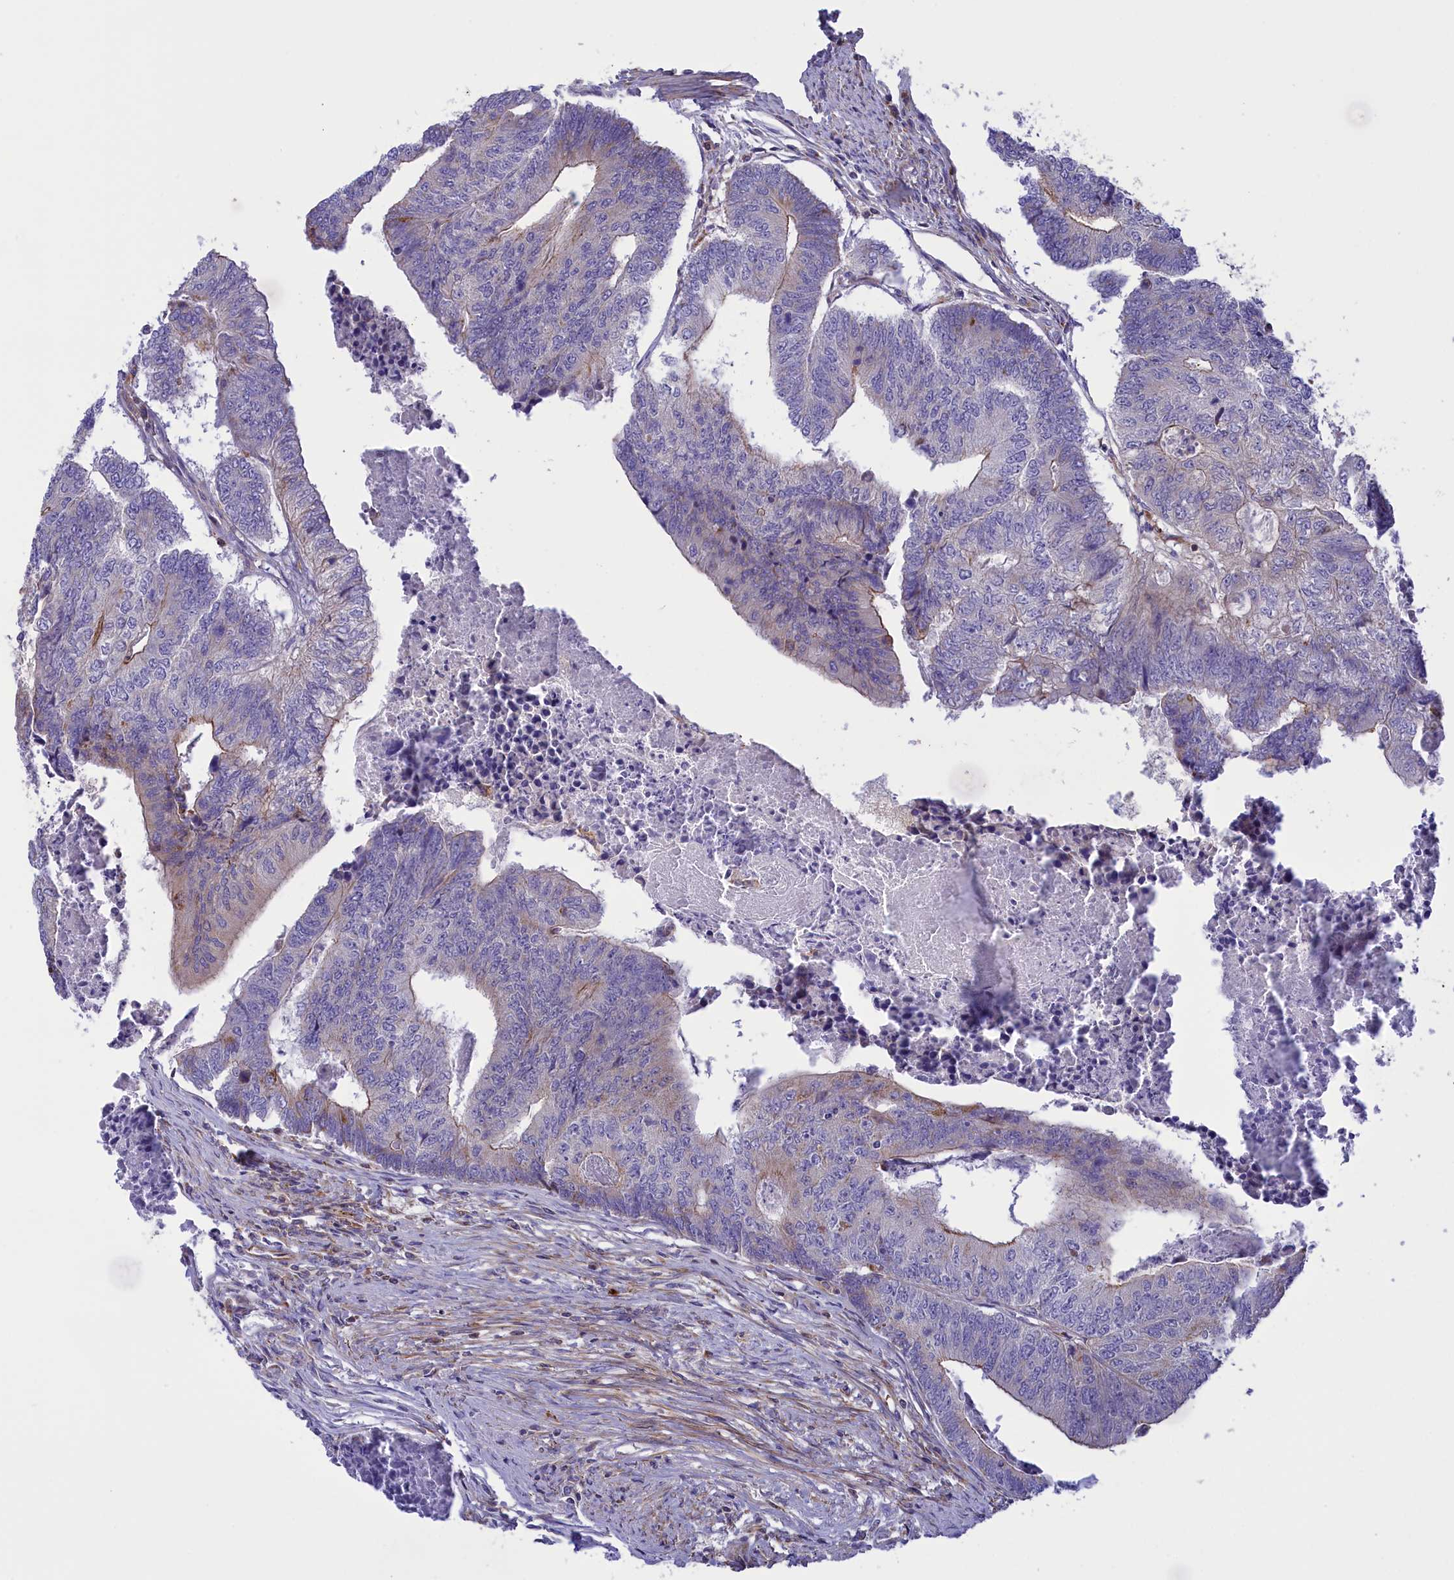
{"staining": {"intensity": "moderate", "quantity": "<25%", "location": "cytoplasmic/membranous"}, "tissue": "colorectal cancer", "cell_type": "Tumor cells", "image_type": "cancer", "snomed": [{"axis": "morphology", "description": "Adenocarcinoma, NOS"}, {"axis": "topography", "description": "Colon"}], "caption": "IHC photomicrograph of neoplastic tissue: human colorectal cancer (adenocarcinoma) stained using immunohistochemistry (IHC) shows low levels of moderate protein expression localized specifically in the cytoplasmic/membranous of tumor cells, appearing as a cytoplasmic/membranous brown color.", "gene": "CORO7-PAM16", "patient": {"sex": "female", "age": 67}}